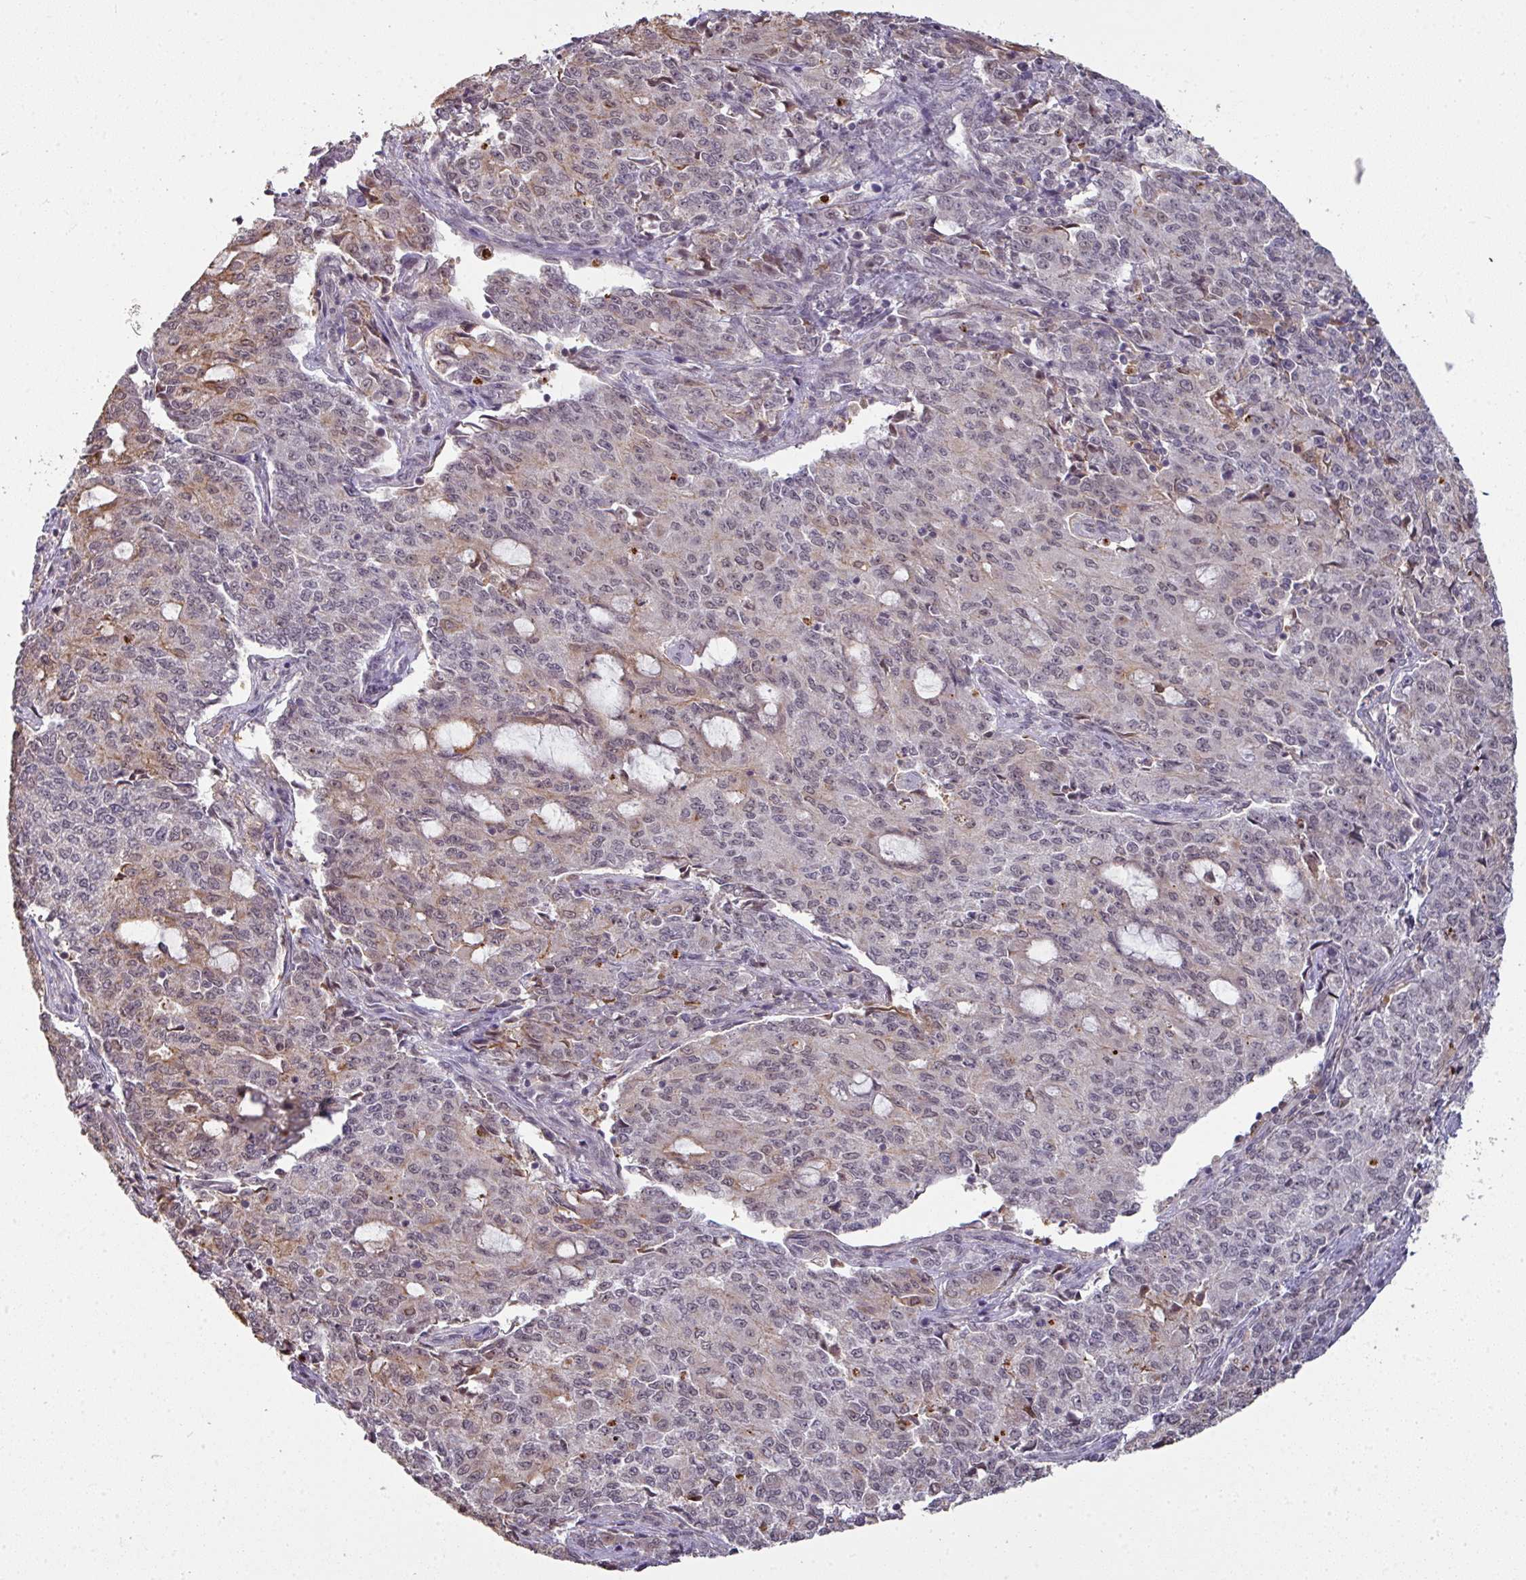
{"staining": {"intensity": "moderate", "quantity": "<25%", "location": "cytoplasmic/membranous,nuclear"}, "tissue": "endometrial cancer", "cell_type": "Tumor cells", "image_type": "cancer", "snomed": [{"axis": "morphology", "description": "Adenocarcinoma, NOS"}, {"axis": "topography", "description": "Endometrium"}], "caption": "Immunohistochemistry (IHC) staining of endometrial cancer (adenocarcinoma), which exhibits low levels of moderate cytoplasmic/membranous and nuclear staining in approximately <25% of tumor cells indicating moderate cytoplasmic/membranous and nuclear protein positivity. The staining was performed using DAB (3,3'-diaminobenzidine) (brown) for protein detection and nuclei were counterstained in hematoxylin (blue).", "gene": "GTF2H3", "patient": {"sex": "female", "age": 50}}